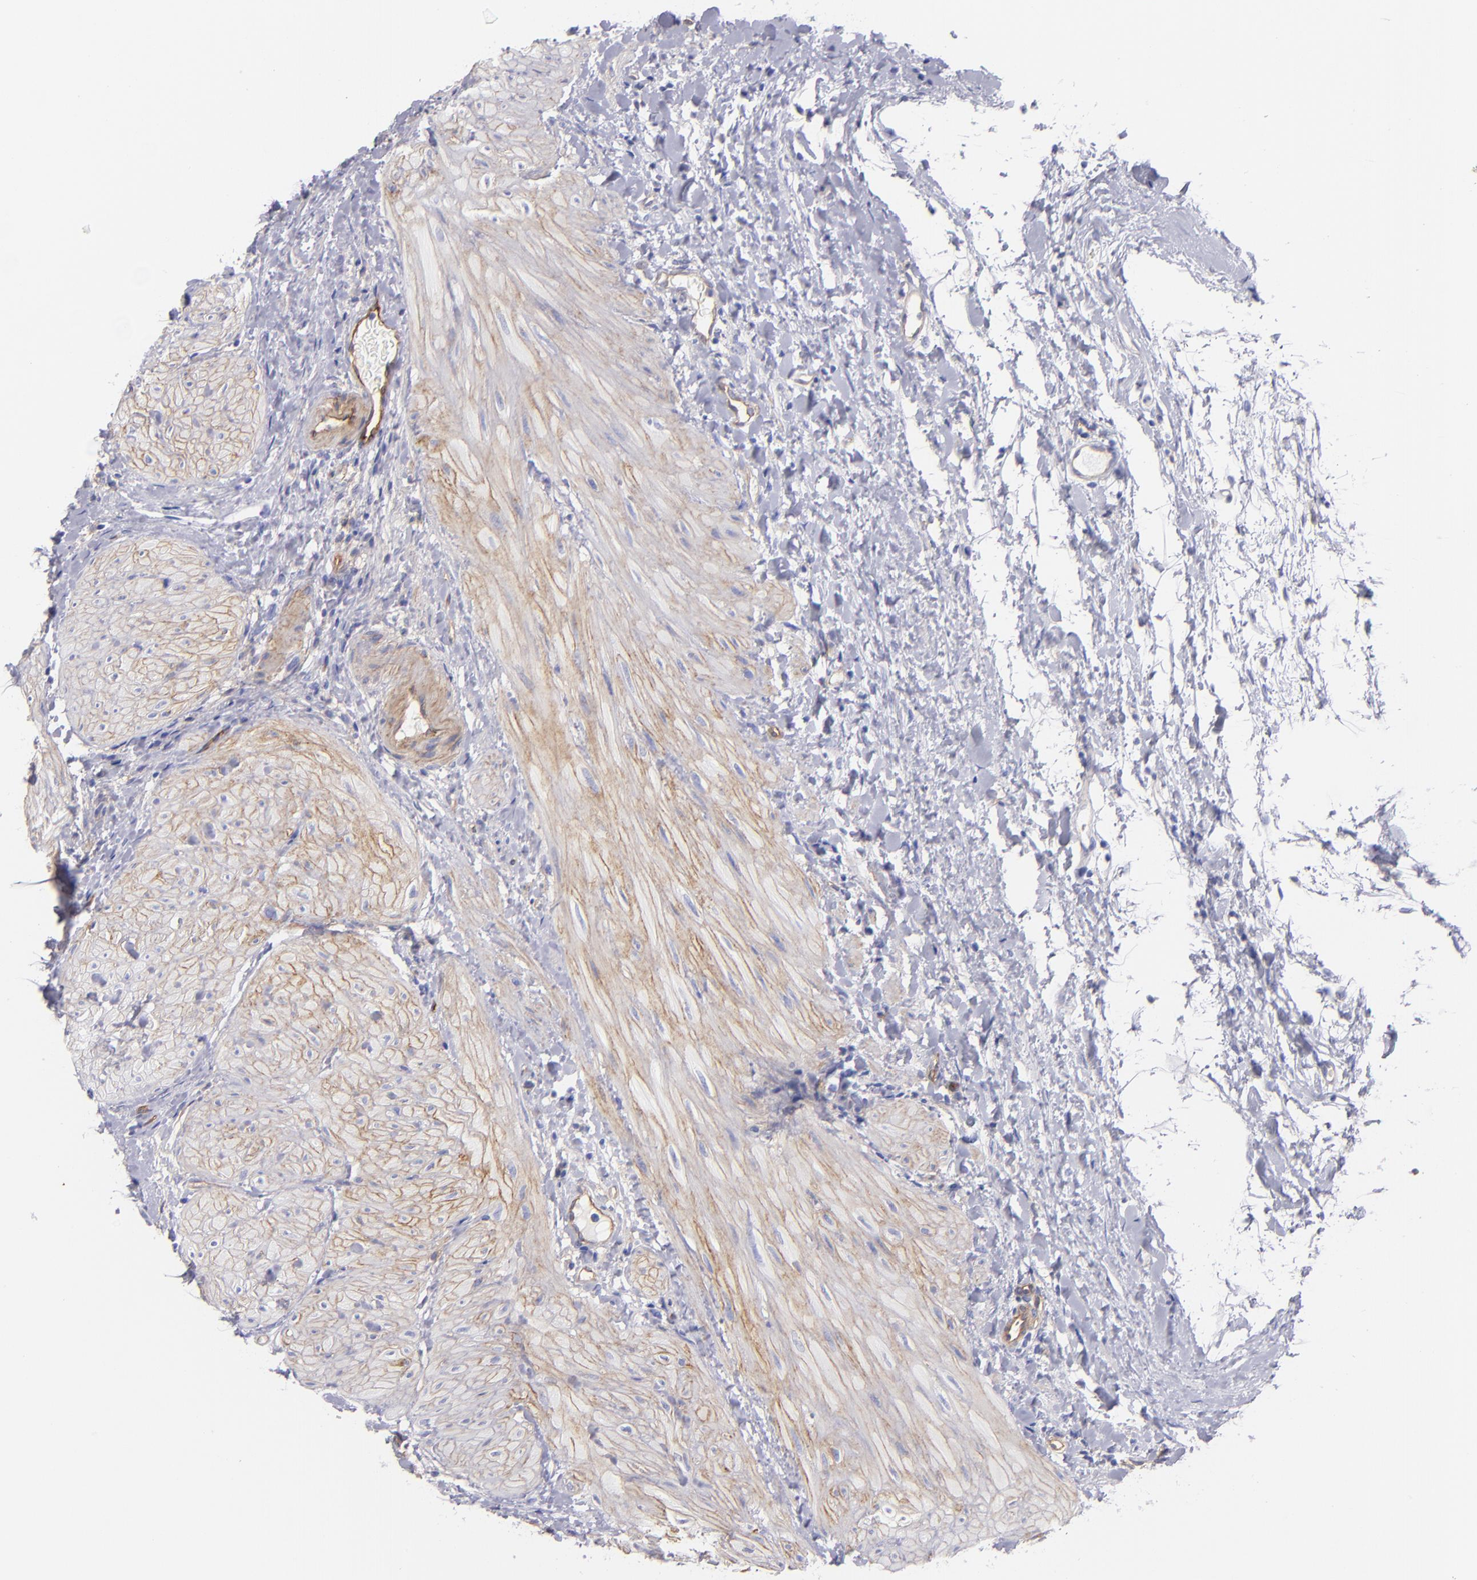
{"staining": {"intensity": "negative", "quantity": "none", "location": "none"}, "tissue": "gallbladder", "cell_type": "Glandular cells", "image_type": "normal", "snomed": [{"axis": "morphology", "description": "Normal tissue, NOS"}, {"axis": "morphology", "description": "Inflammation, NOS"}, {"axis": "topography", "description": "Gallbladder"}], "caption": "IHC photomicrograph of benign gallbladder stained for a protein (brown), which shows no expression in glandular cells.", "gene": "ENTPD1", "patient": {"sex": "male", "age": 66}}